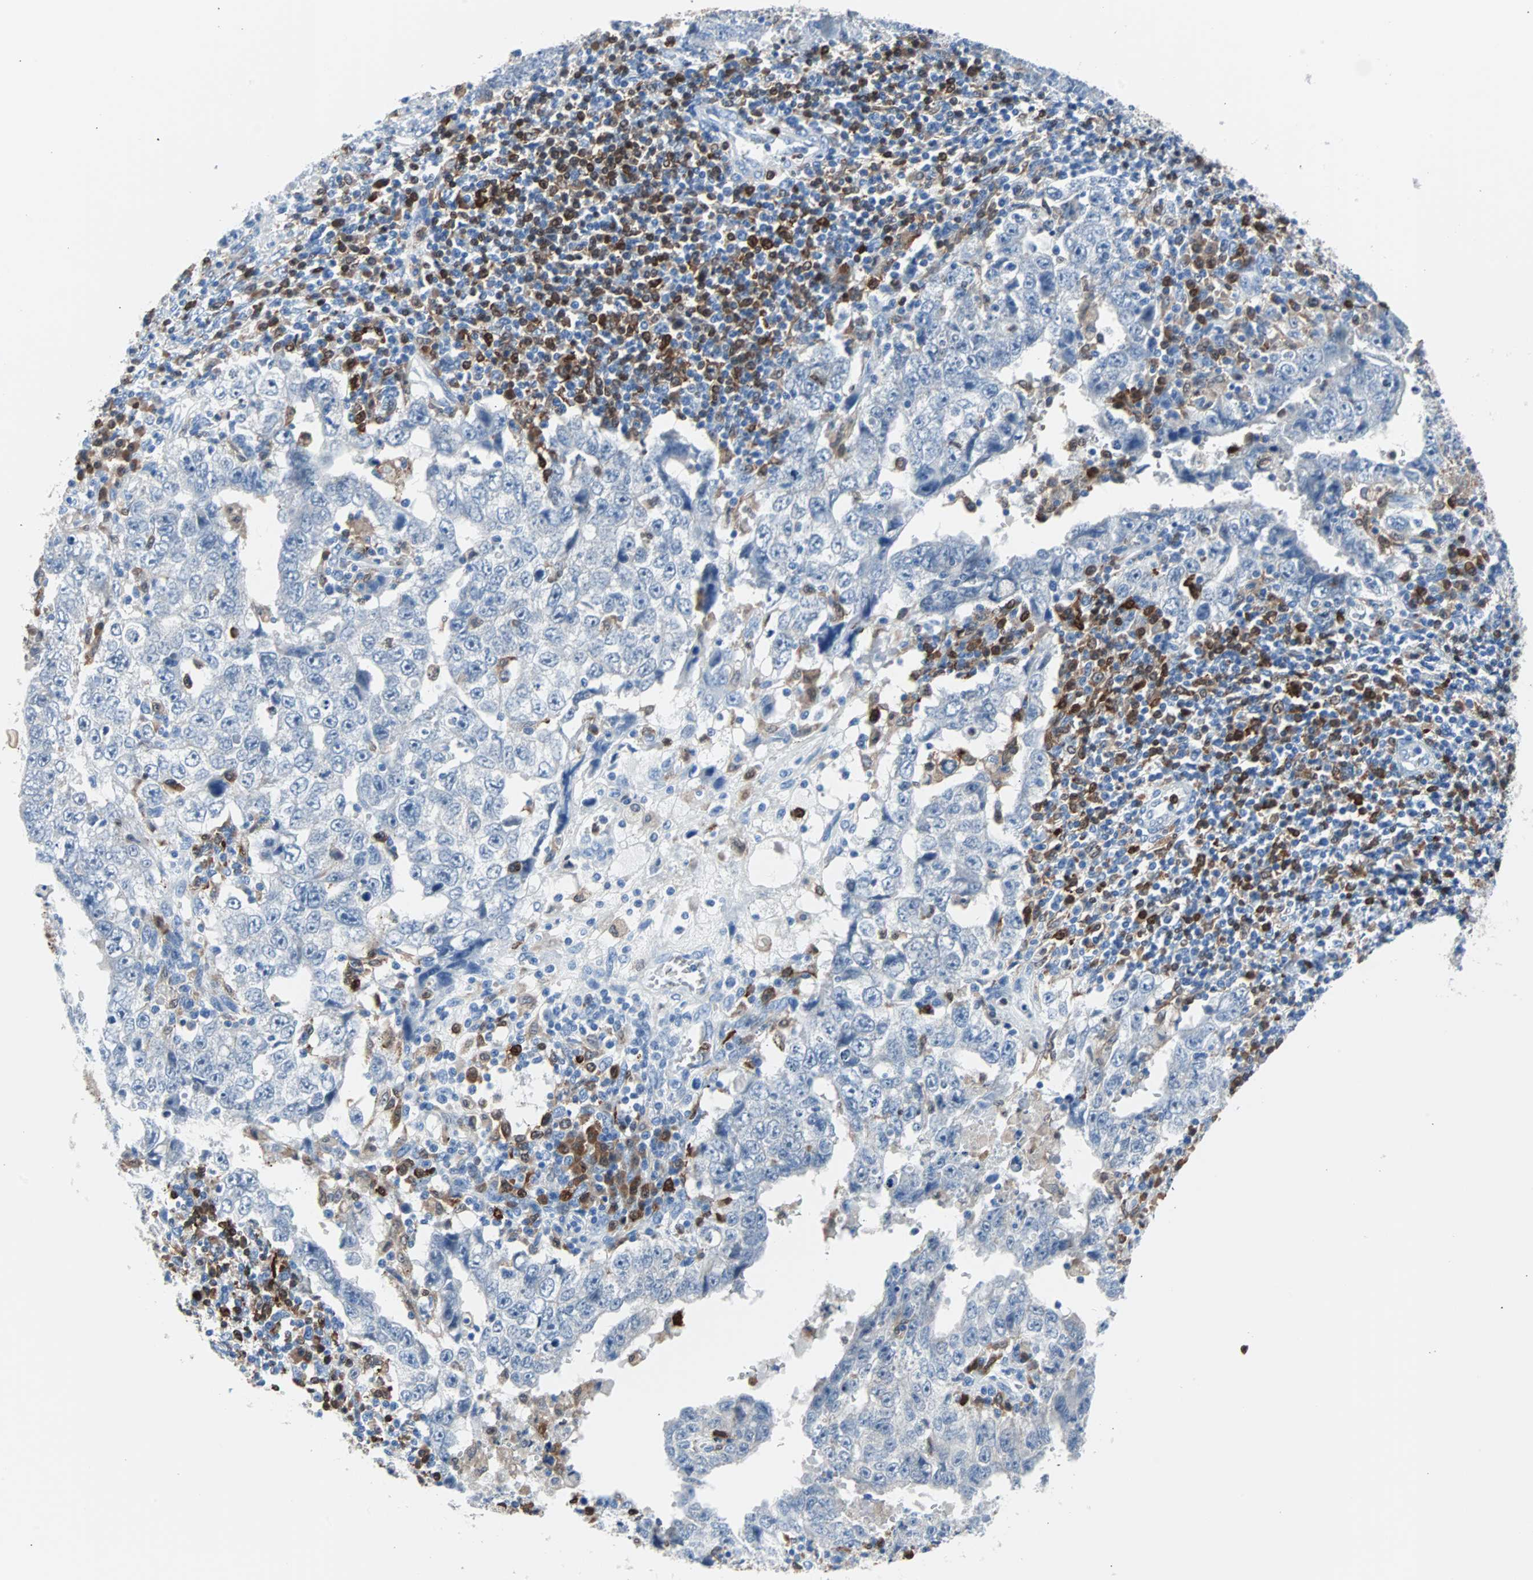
{"staining": {"intensity": "negative", "quantity": "none", "location": "none"}, "tissue": "testis cancer", "cell_type": "Tumor cells", "image_type": "cancer", "snomed": [{"axis": "morphology", "description": "Carcinoma, Embryonal, NOS"}, {"axis": "topography", "description": "Testis"}], "caption": "DAB (3,3'-diaminobenzidine) immunohistochemical staining of testis embryonal carcinoma demonstrates no significant staining in tumor cells. Nuclei are stained in blue.", "gene": "SYK", "patient": {"sex": "male", "age": 26}}